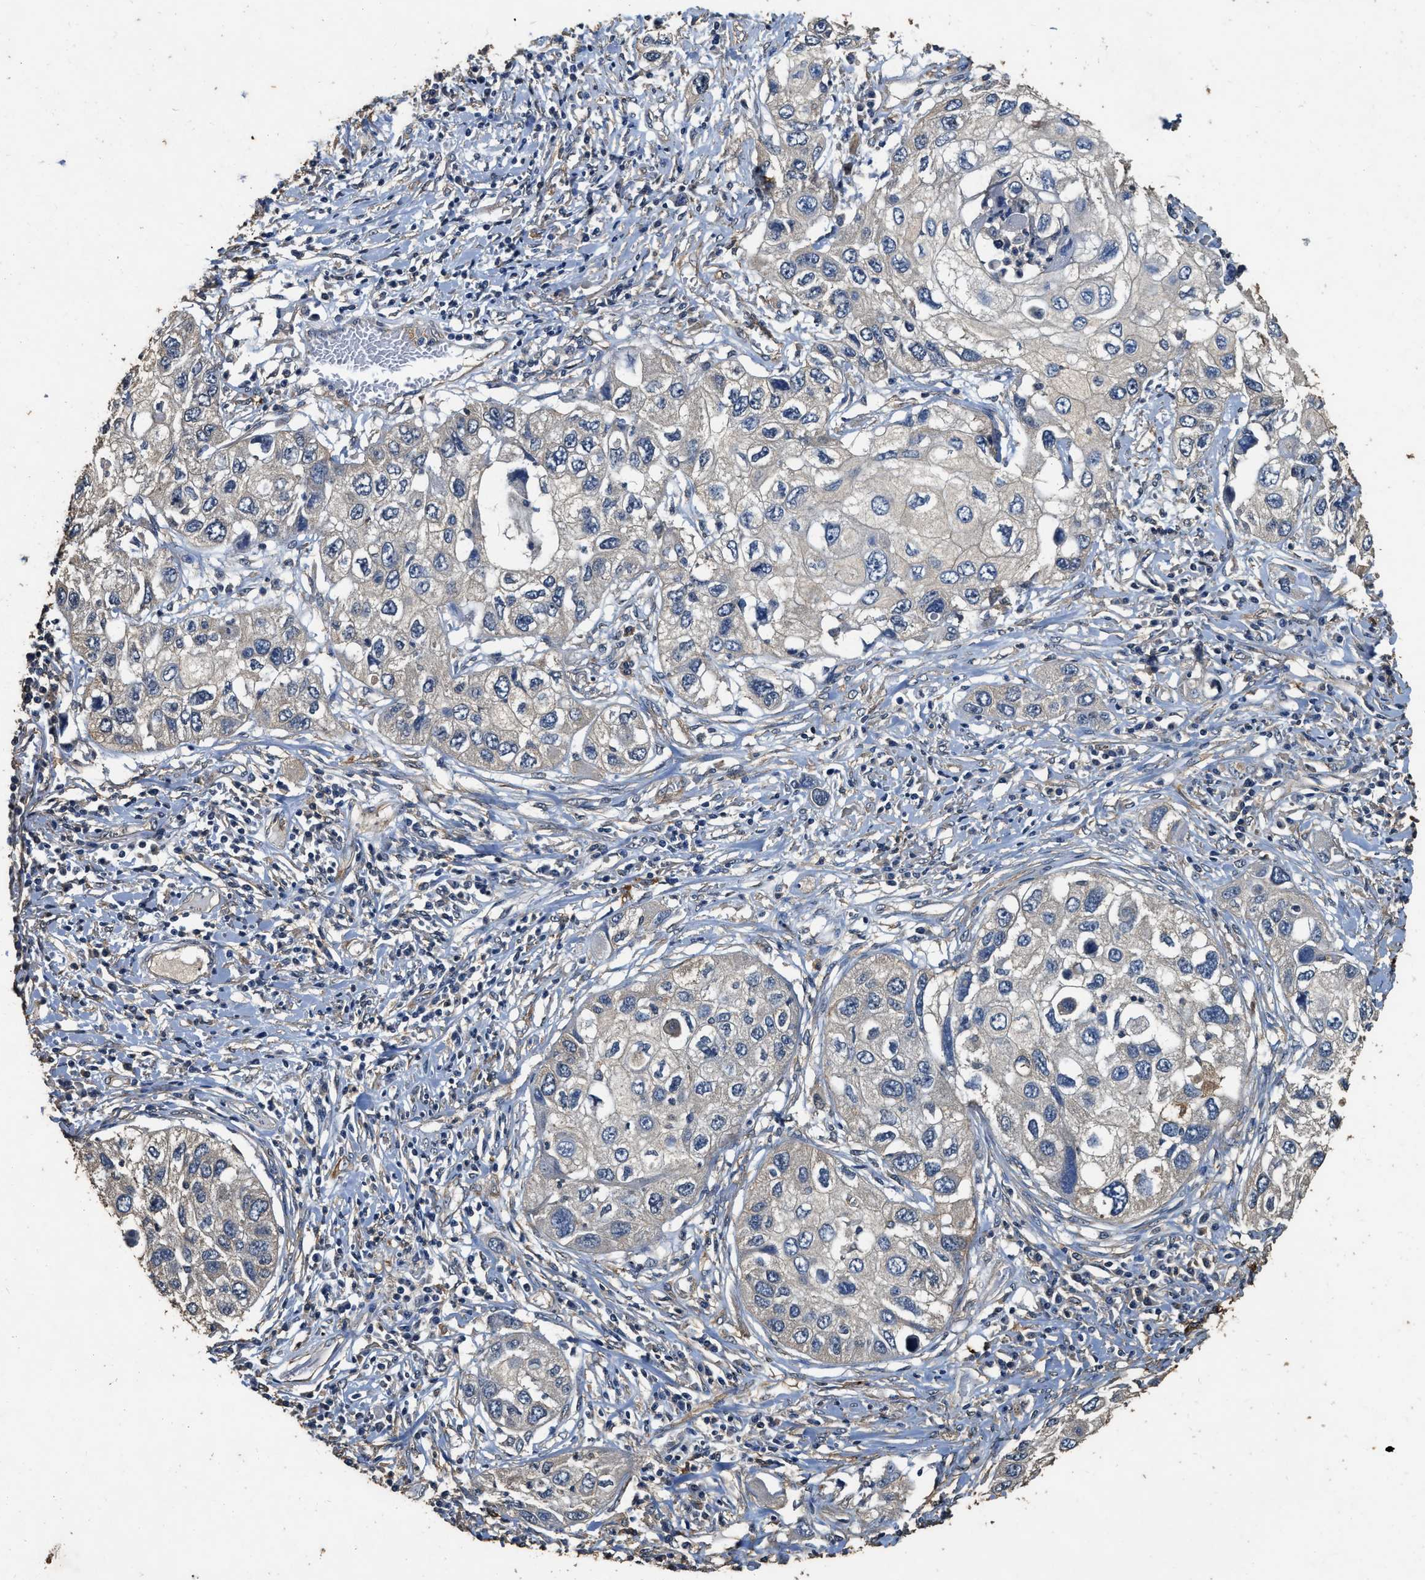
{"staining": {"intensity": "negative", "quantity": "none", "location": "none"}, "tissue": "lung cancer", "cell_type": "Tumor cells", "image_type": "cancer", "snomed": [{"axis": "morphology", "description": "Squamous cell carcinoma, NOS"}, {"axis": "topography", "description": "Lung"}], "caption": "IHC of lung squamous cell carcinoma shows no expression in tumor cells.", "gene": "MIB1", "patient": {"sex": "male", "age": 71}}